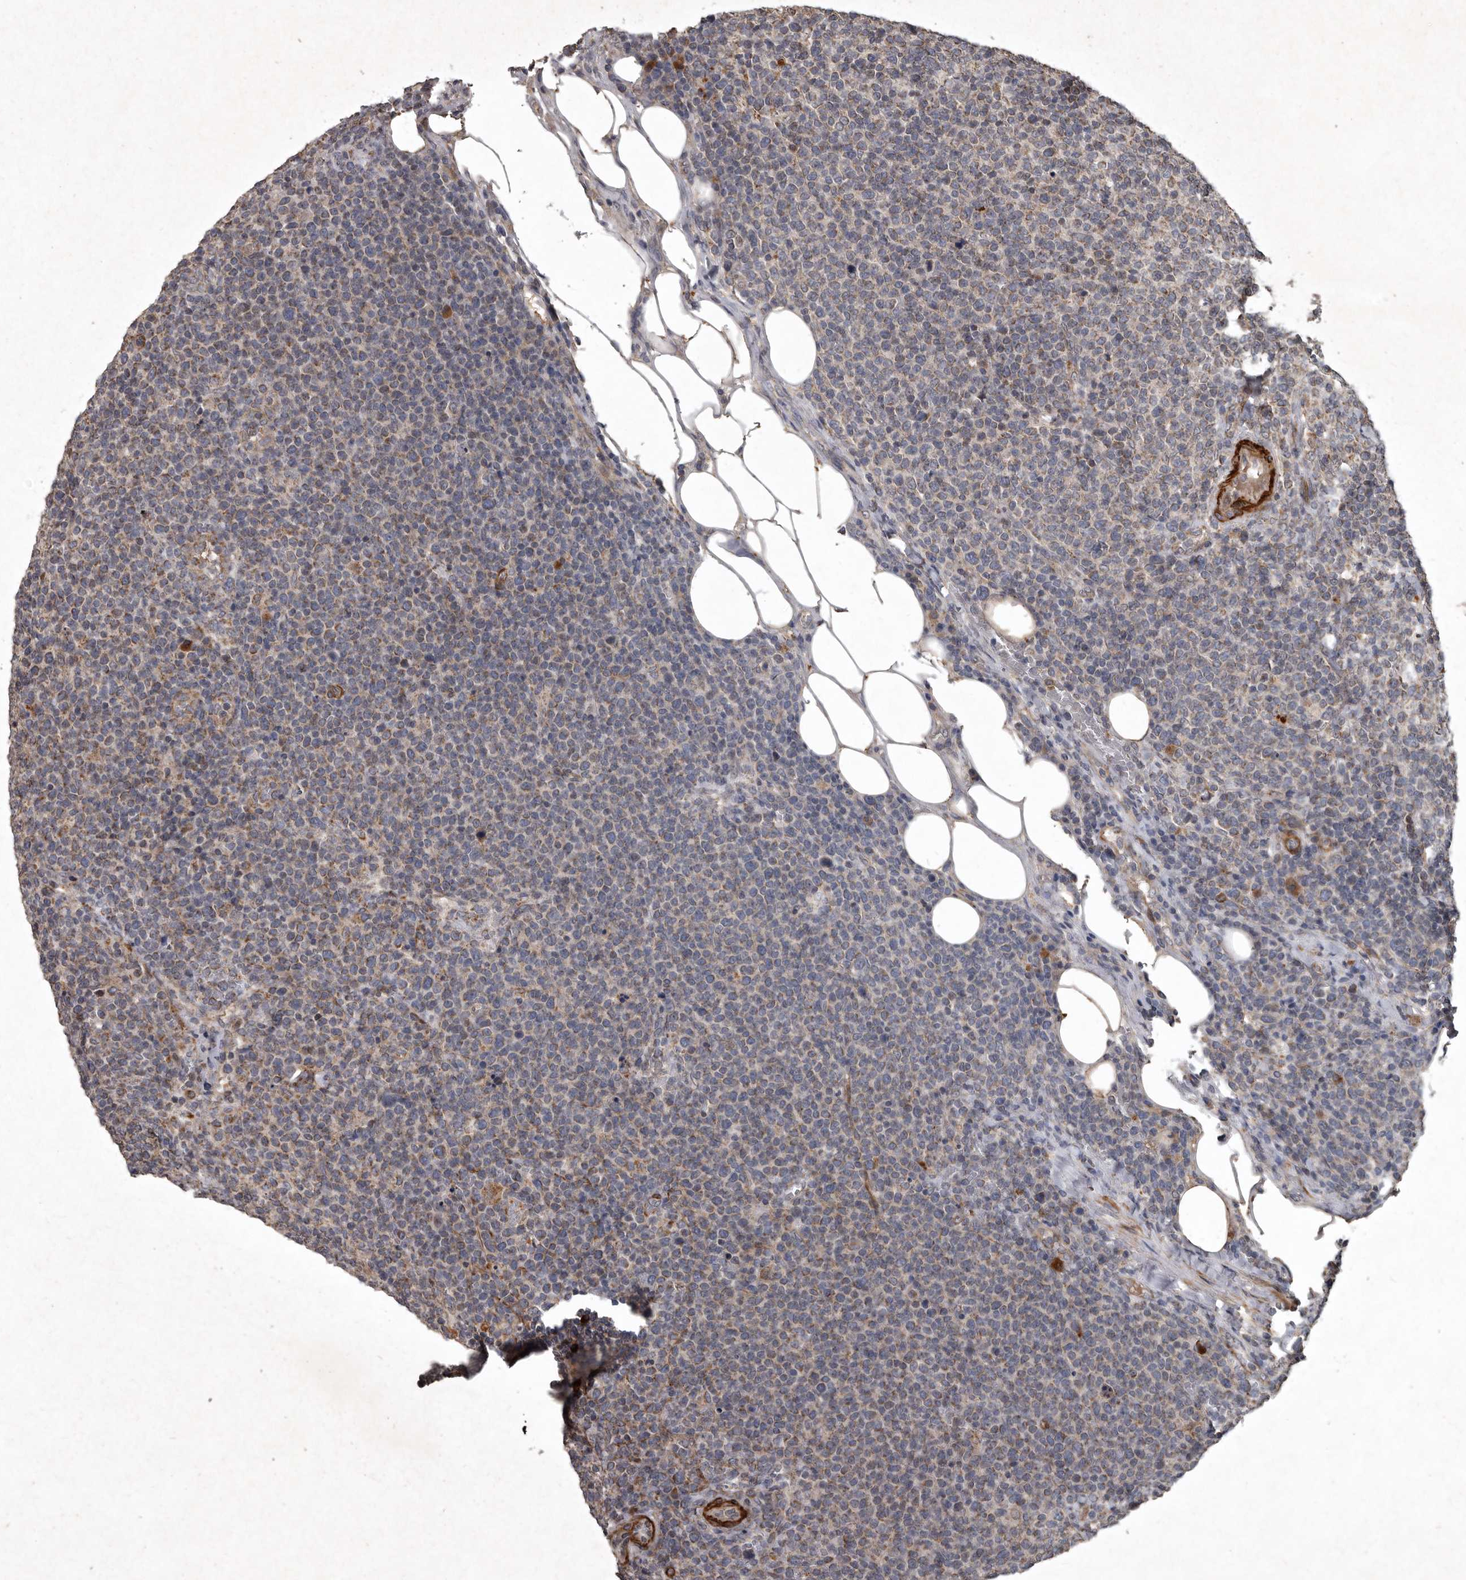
{"staining": {"intensity": "weak", "quantity": "<25%", "location": "cytoplasmic/membranous"}, "tissue": "lymphoma", "cell_type": "Tumor cells", "image_type": "cancer", "snomed": [{"axis": "morphology", "description": "Malignant lymphoma, non-Hodgkin's type, High grade"}, {"axis": "topography", "description": "Lymph node"}], "caption": "Photomicrograph shows no significant protein positivity in tumor cells of malignant lymphoma, non-Hodgkin's type (high-grade).", "gene": "MRPS15", "patient": {"sex": "male", "age": 61}}